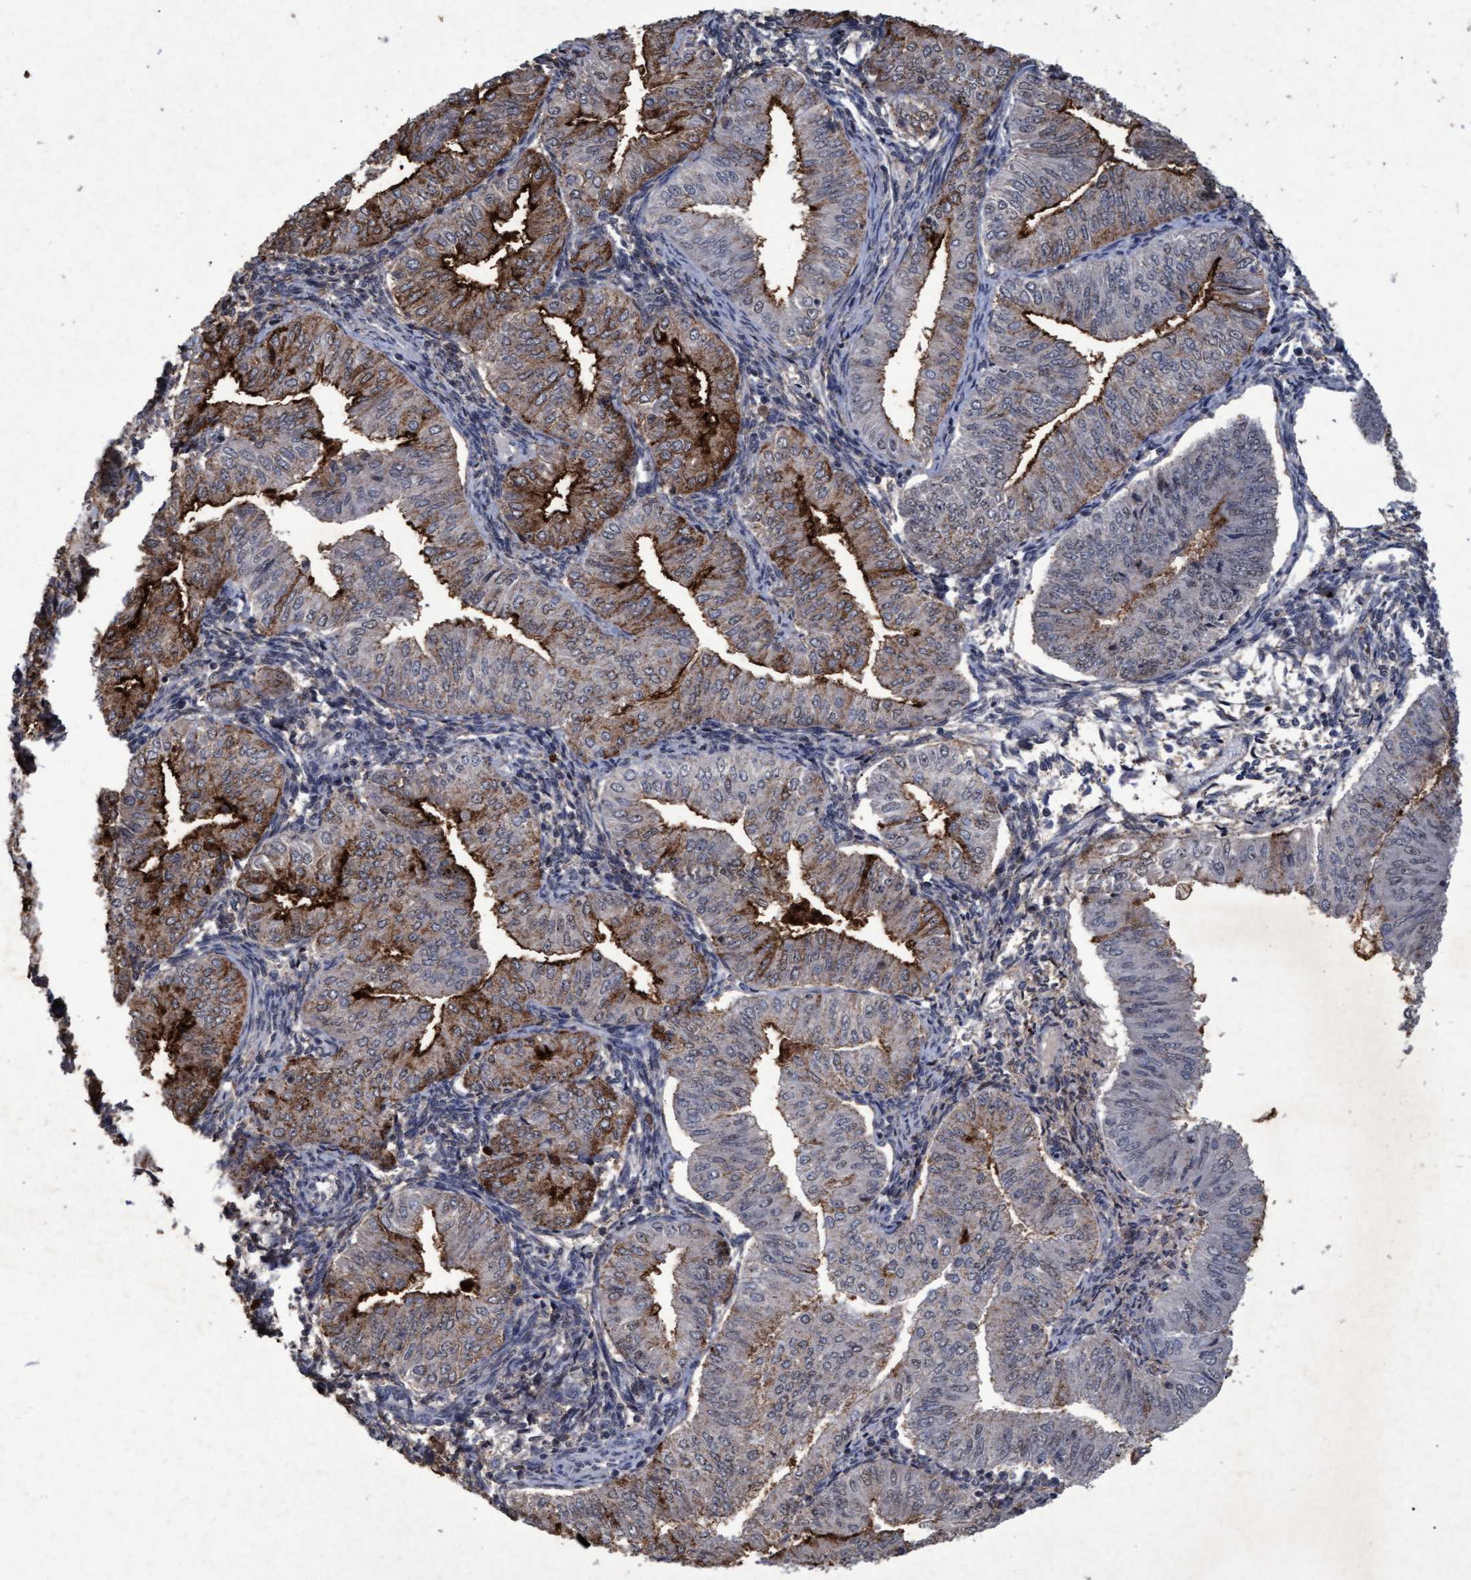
{"staining": {"intensity": "strong", "quantity": "25%-75%", "location": "cytoplasmic/membranous"}, "tissue": "endometrial cancer", "cell_type": "Tumor cells", "image_type": "cancer", "snomed": [{"axis": "morphology", "description": "Normal tissue, NOS"}, {"axis": "morphology", "description": "Adenocarcinoma, NOS"}, {"axis": "topography", "description": "Endometrium"}], "caption": "Immunohistochemical staining of human endometrial cancer (adenocarcinoma) exhibits high levels of strong cytoplasmic/membranous protein staining in approximately 25%-75% of tumor cells.", "gene": "GALC", "patient": {"sex": "female", "age": 53}}